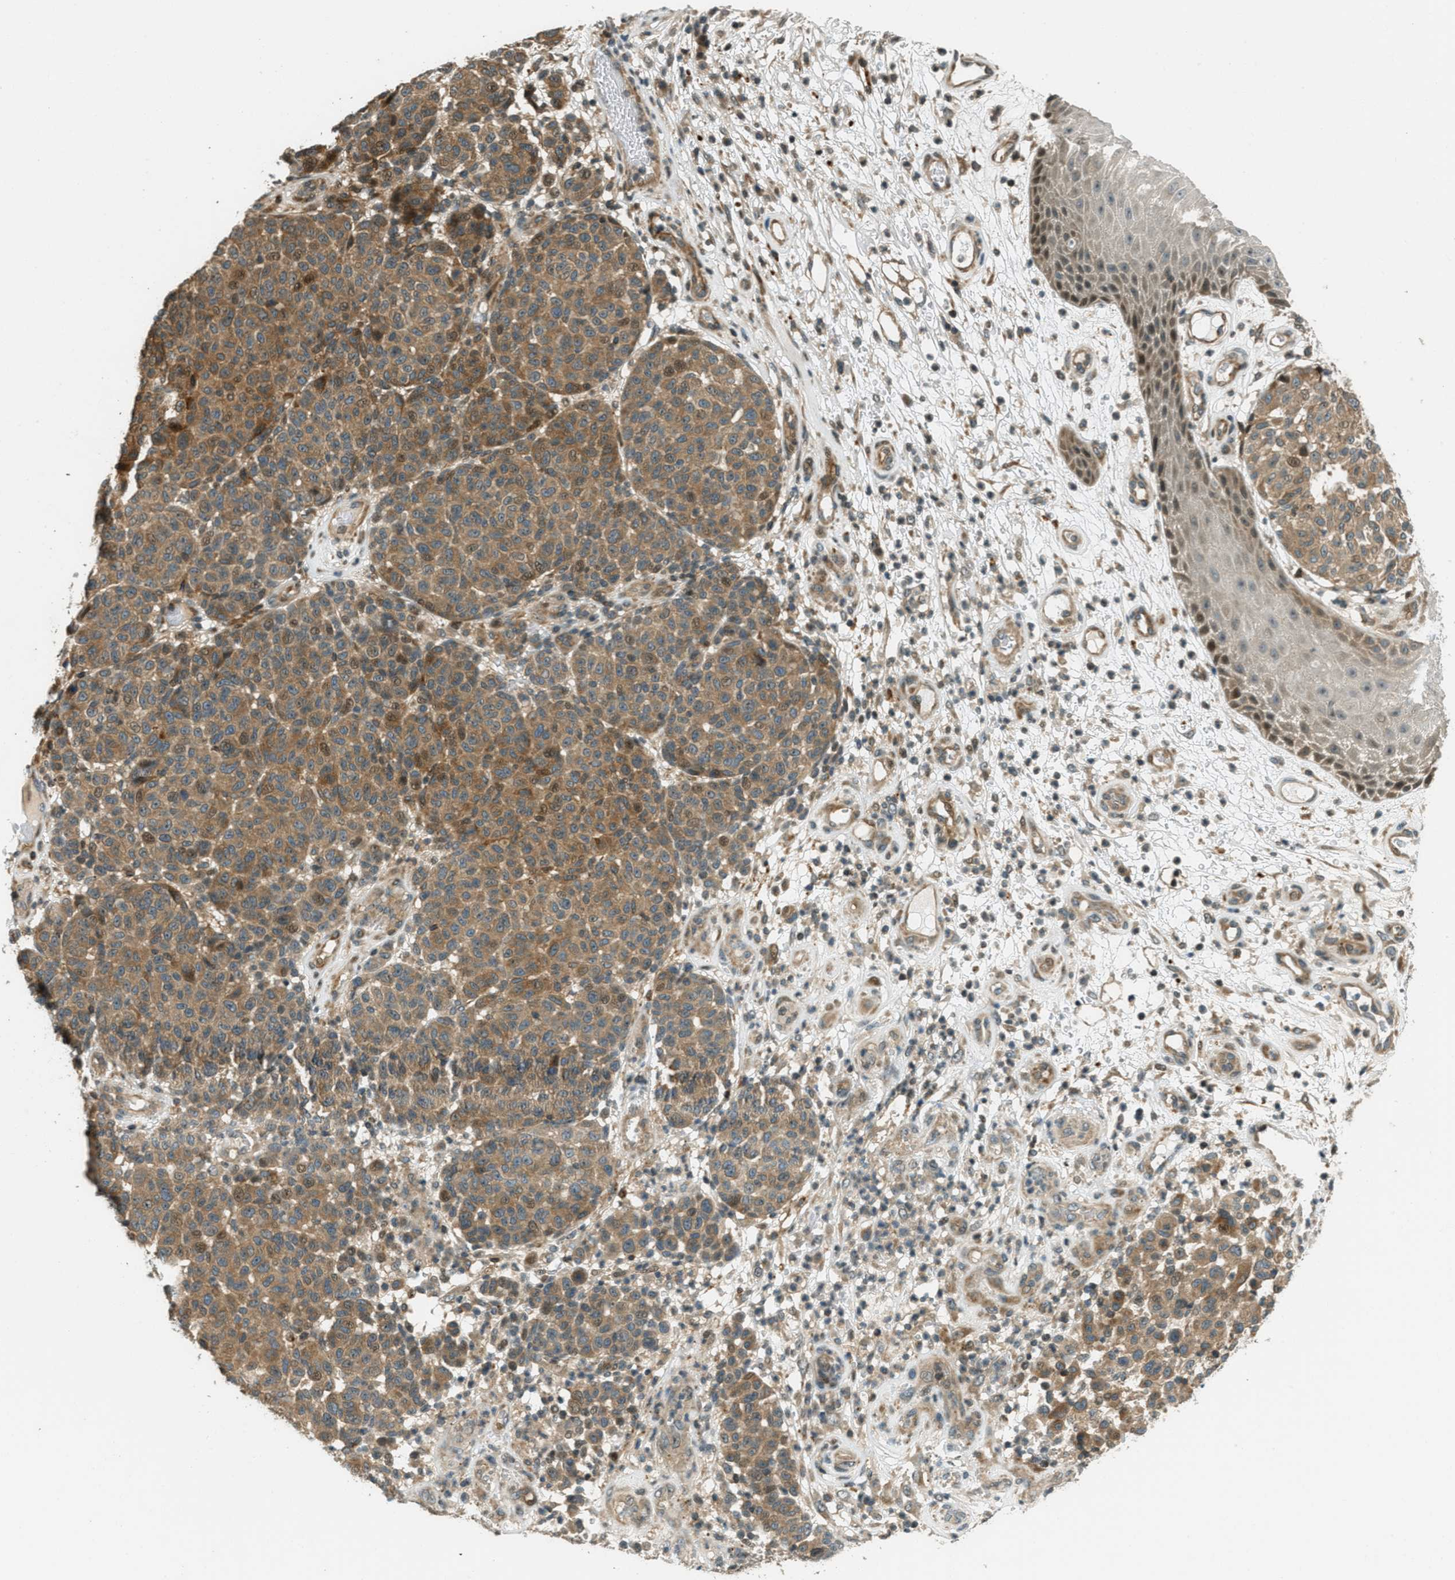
{"staining": {"intensity": "moderate", "quantity": ">75%", "location": "cytoplasmic/membranous"}, "tissue": "melanoma", "cell_type": "Tumor cells", "image_type": "cancer", "snomed": [{"axis": "morphology", "description": "Malignant melanoma, NOS"}, {"axis": "topography", "description": "Skin"}], "caption": "Melanoma stained with a brown dye shows moderate cytoplasmic/membranous positive staining in approximately >75% of tumor cells.", "gene": "PTPN23", "patient": {"sex": "male", "age": 59}}